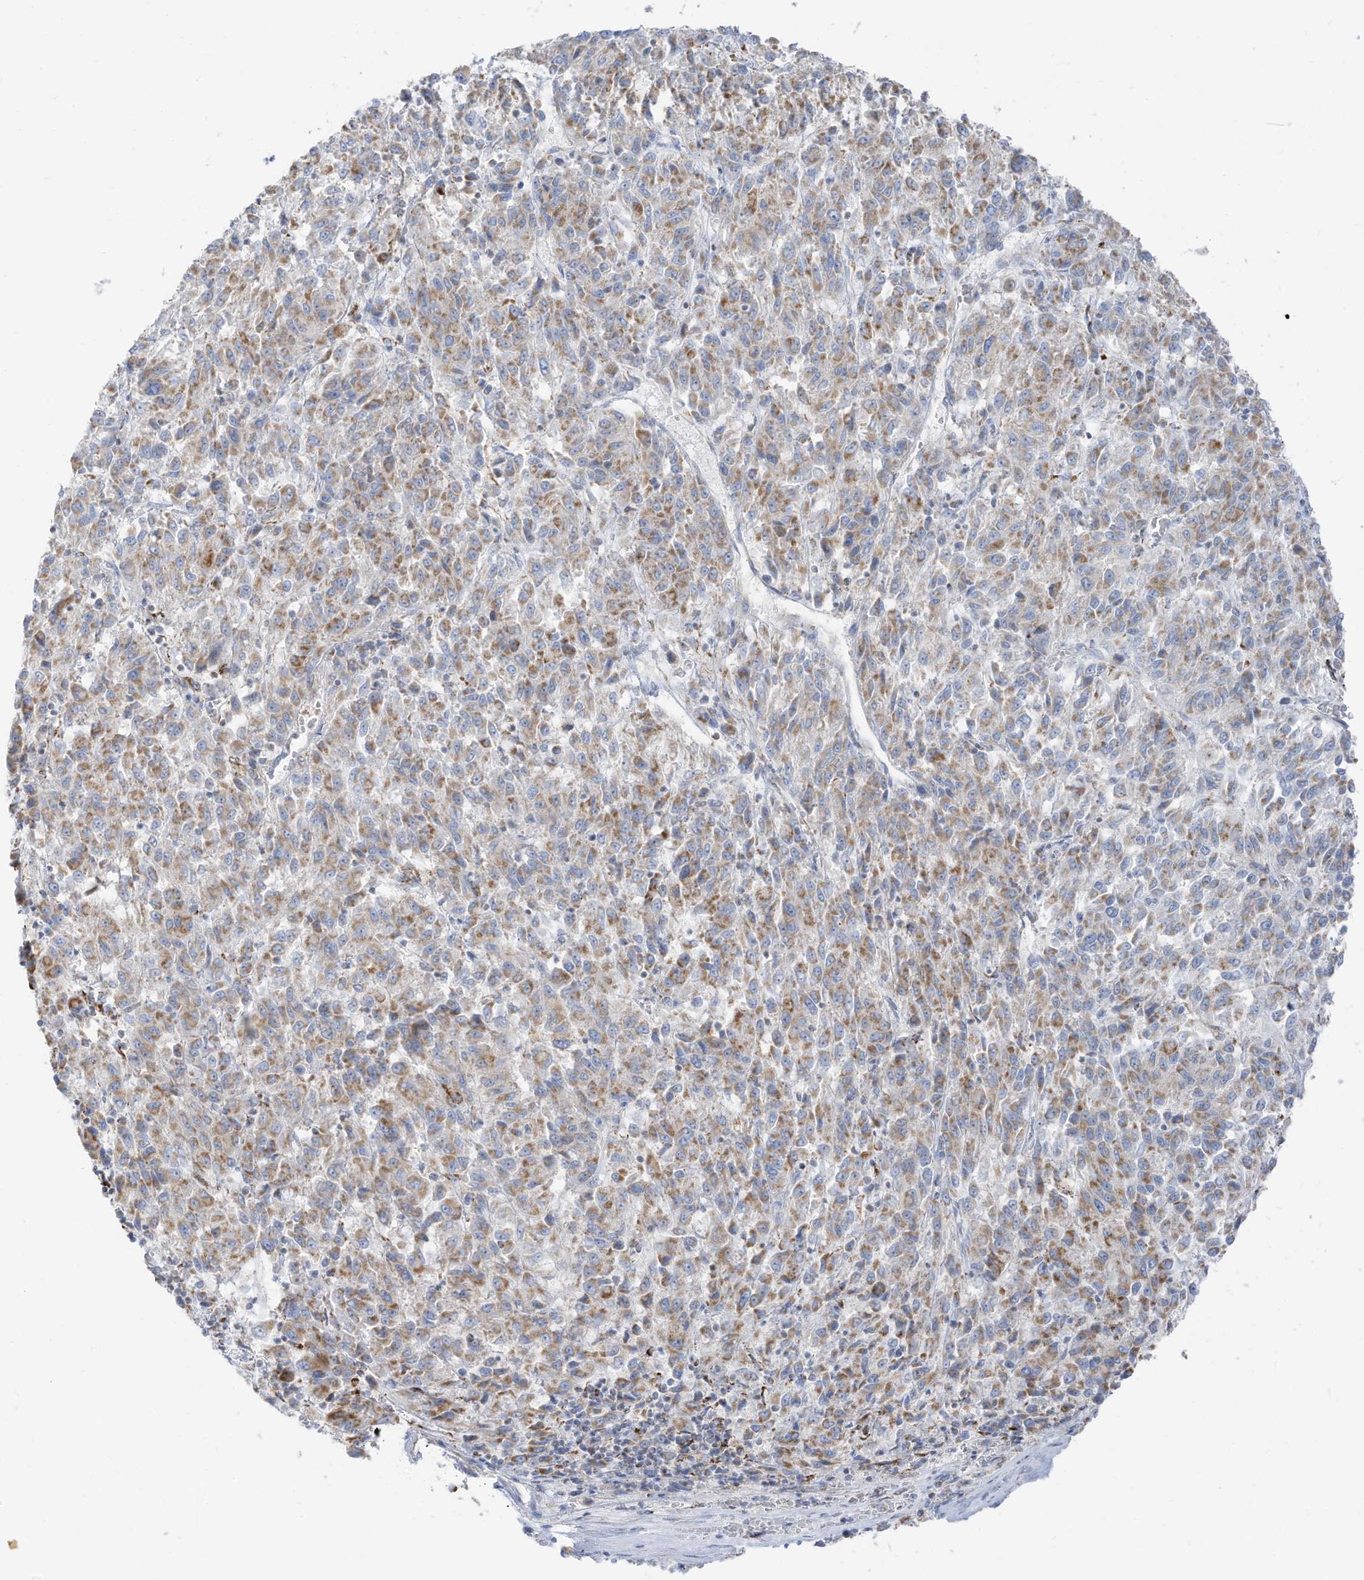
{"staining": {"intensity": "moderate", "quantity": ">75%", "location": "cytoplasmic/membranous"}, "tissue": "melanoma", "cell_type": "Tumor cells", "image_type": "cancer", "snomed": [{"axis": "morphology", "description": "Malignant melanoma, Metastatic site"}, {"axis": "topography", "description": "Lung"}], "caption": "DAB immunohistochemical staining of human malignant melanoma (metastatic site) reveals moderate cytoplasmic/membranous protein positivity in approximately >75% of tumor cells. The protein of interest is stained brown, and the nuclei are stained in blue (DAB (3,3'-diaminobenzidine) IHC with brightfield microscopy, high magnification).", "gene": "ETHE1", "patient": {"sex": "male", "age": 64}}